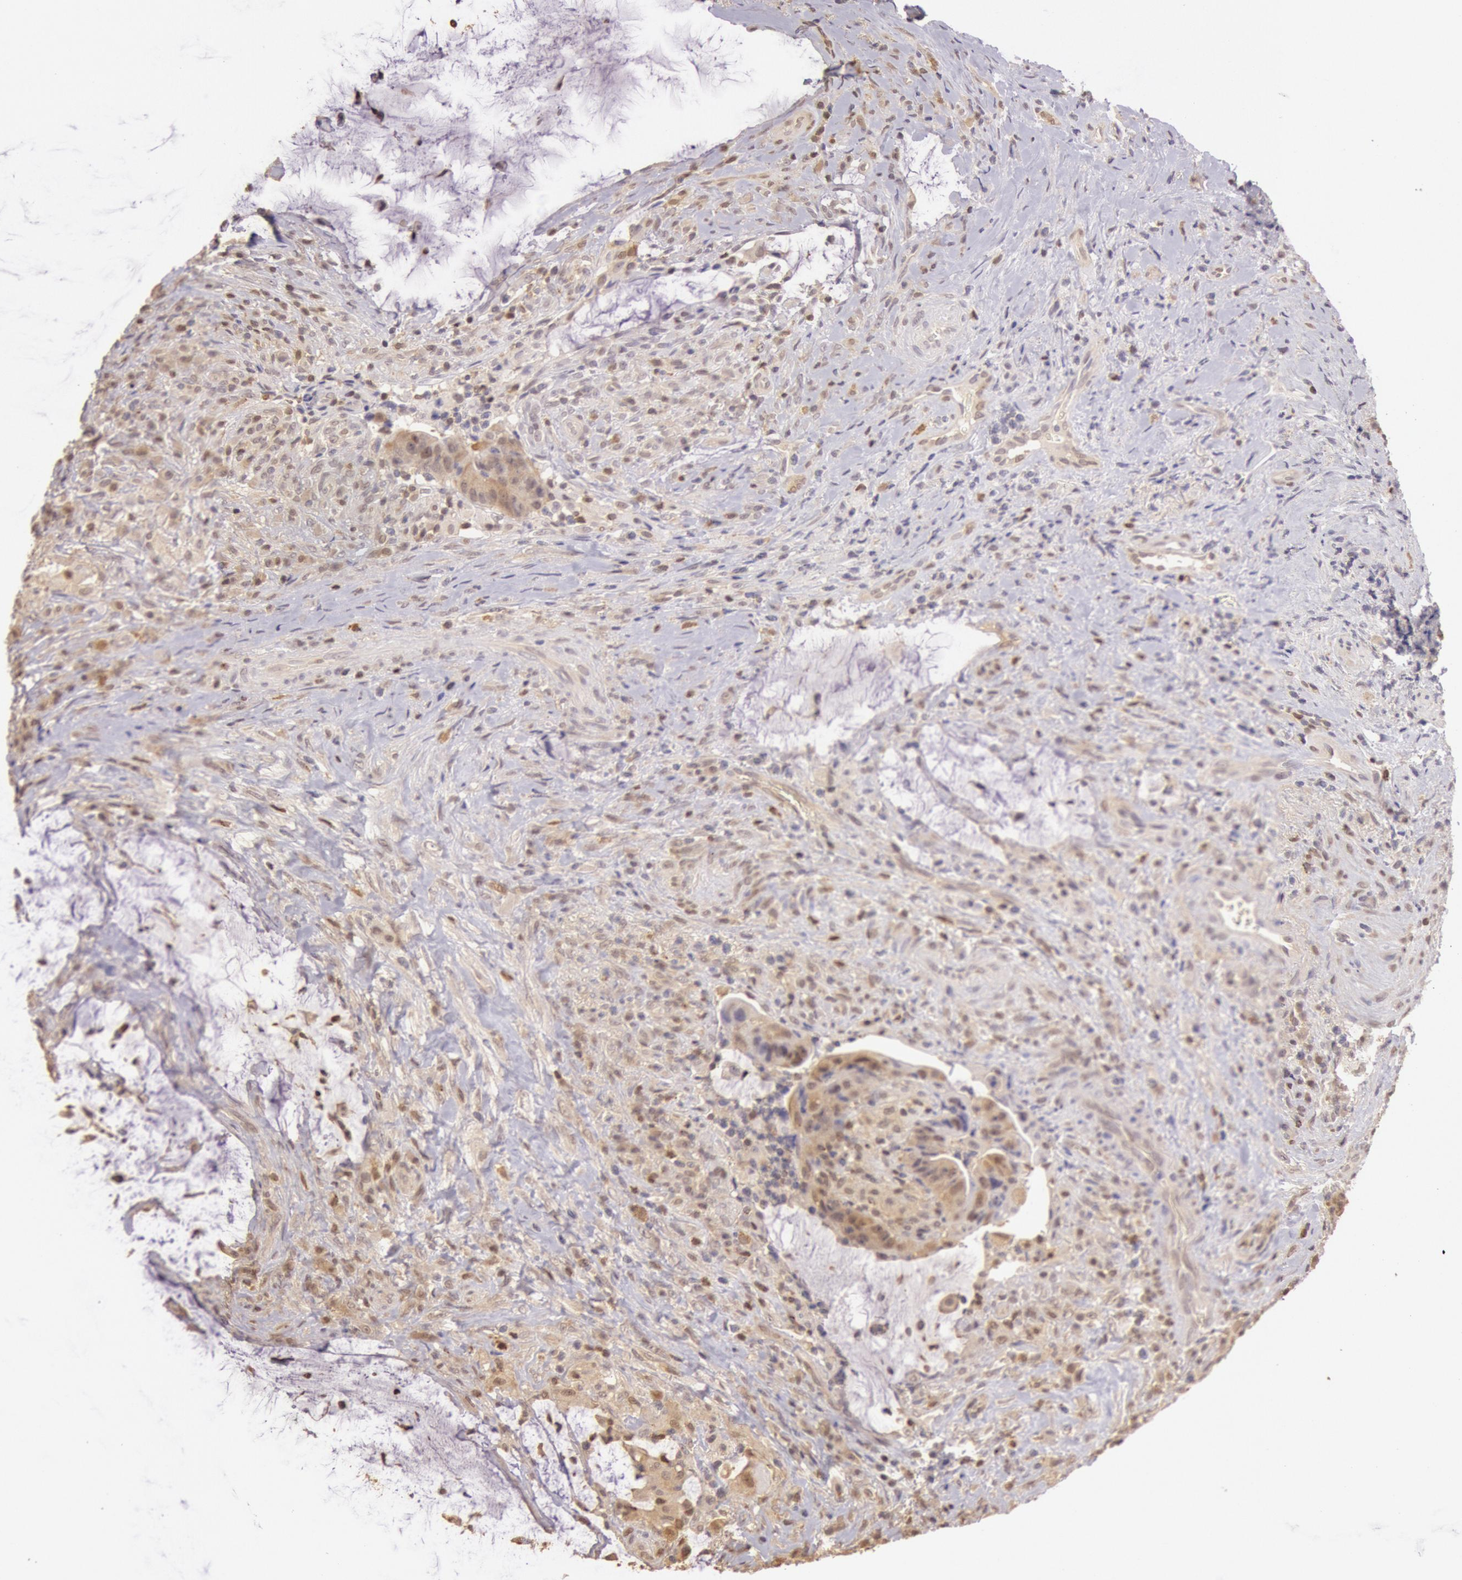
{"staining": {"intensity": "weak", "quantity": "25%-75%", "location": "cytoplasmic/membranous,nuclear"}, "tissue": "colorectal cancer", "cell_type": "Tumor cells", "image_type": "cancer", "snomed": [{"axis": "morphology", "description": "Adenocarcinoma, NOS"}, {"axis": "topography", "description": "Rectum"}], "caption": "The image demonstrates a brown stain indicating the presence of a protein in the cytoplasmic/membranous and nuclear of tumor cells in adenocarcinoma (colorectal).", "gene": "SOD1", "patient": {"sex": "female", "age": 71}}